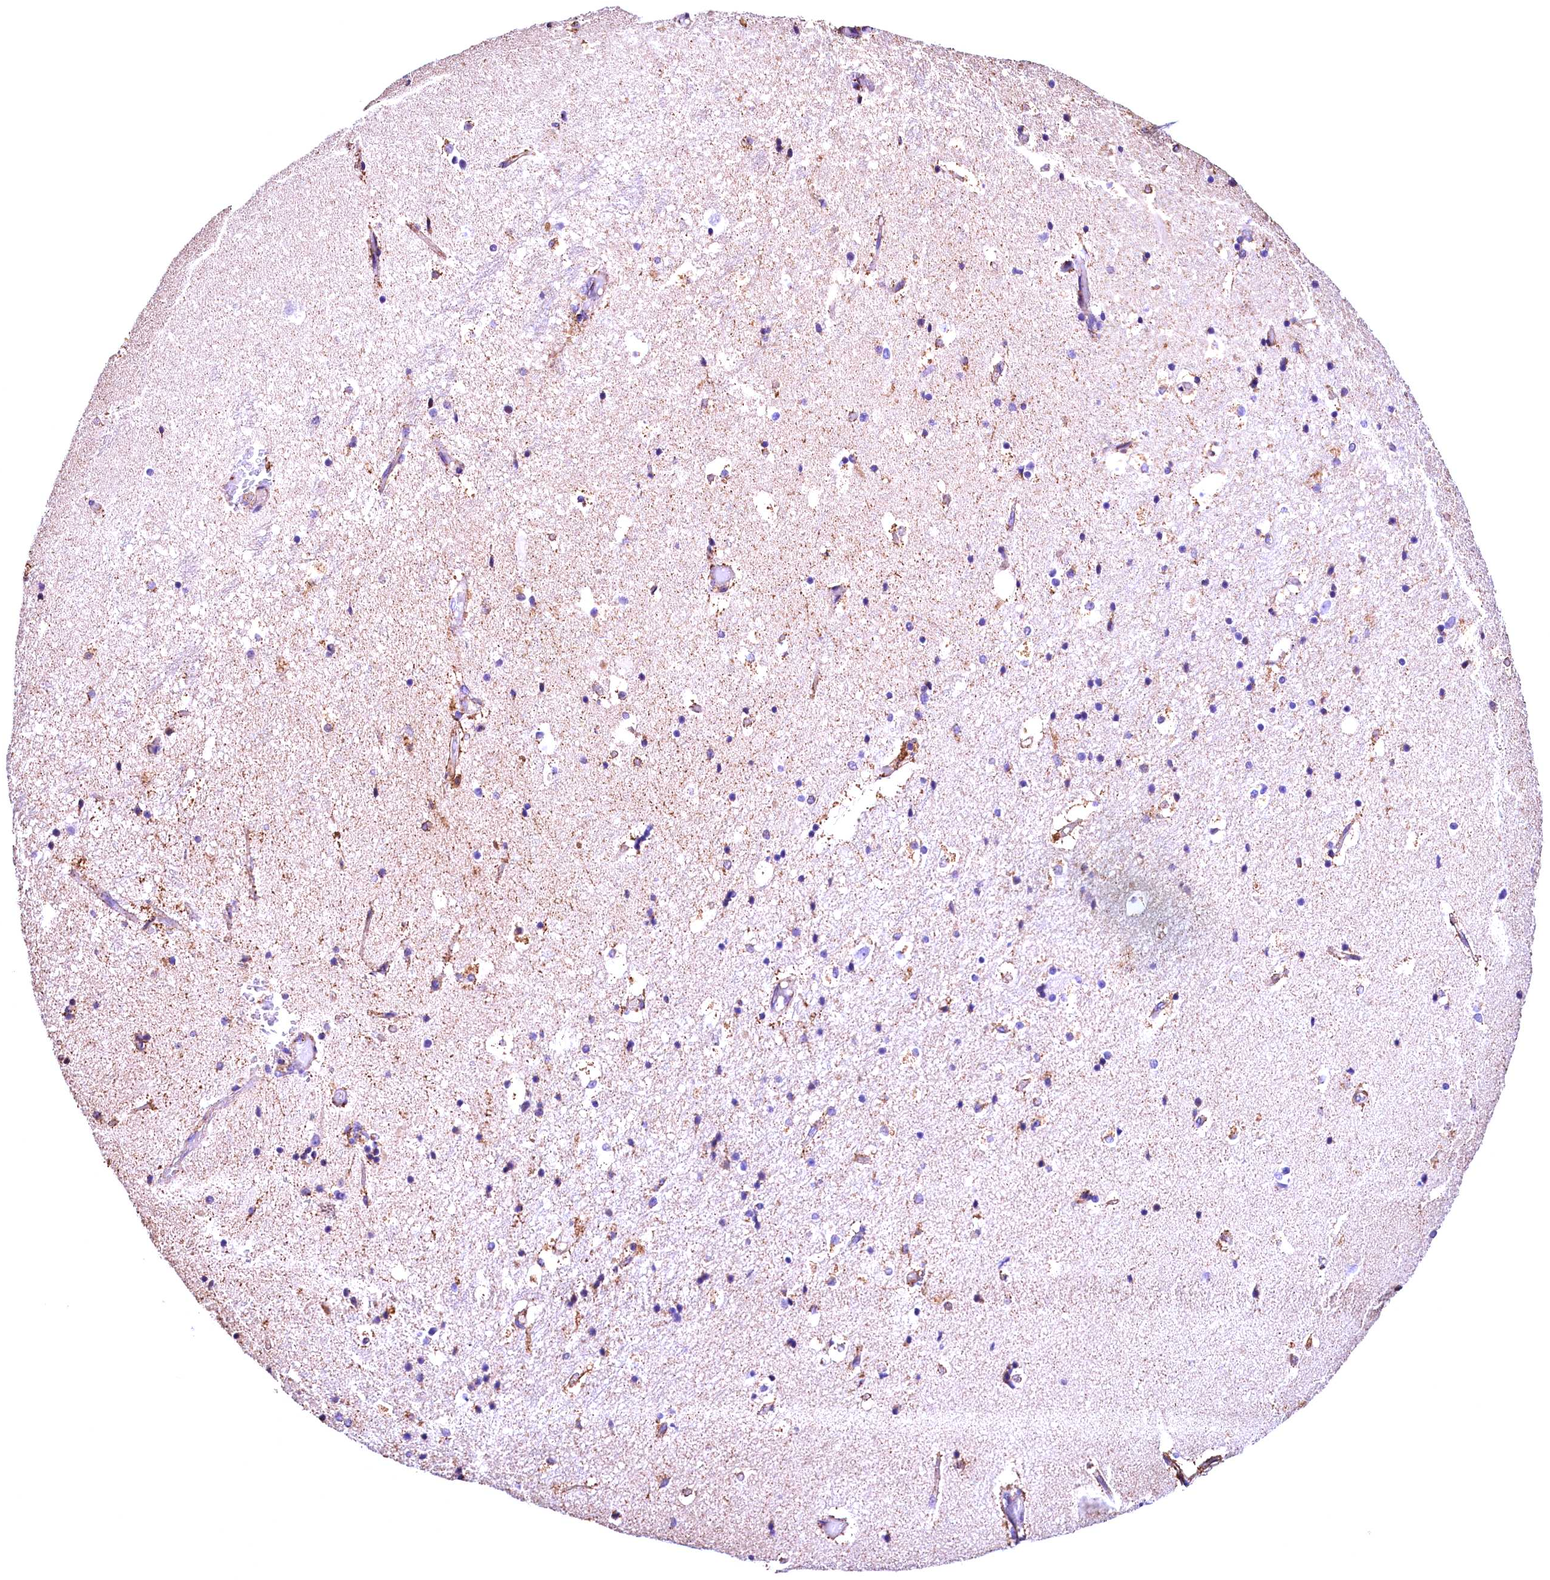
{"staining": {"intensity": "moderate", "quantity": "<25%", "location": "cytoplasmic/membranous"}, "tissue": "hippocampus", "cell_type": "Glial cells", "image_type": "normal", "snomed": [{"axis": "morphology", "description": "Normal tissue, NOS"}, {"axis": "topography", "description": "Hippocampus"}], "caption": "Hippocampus was stained to show a protein in brown. There is low levels of moderate cytoplasmic/membranous expression in about <25% of glial cells. Immunohistochemistry (ihc) stains the protein of interest in brown and the nuclei are stained blue.", "gene": "ACAA2", "patient": {"sex": "female", "age": 52}}